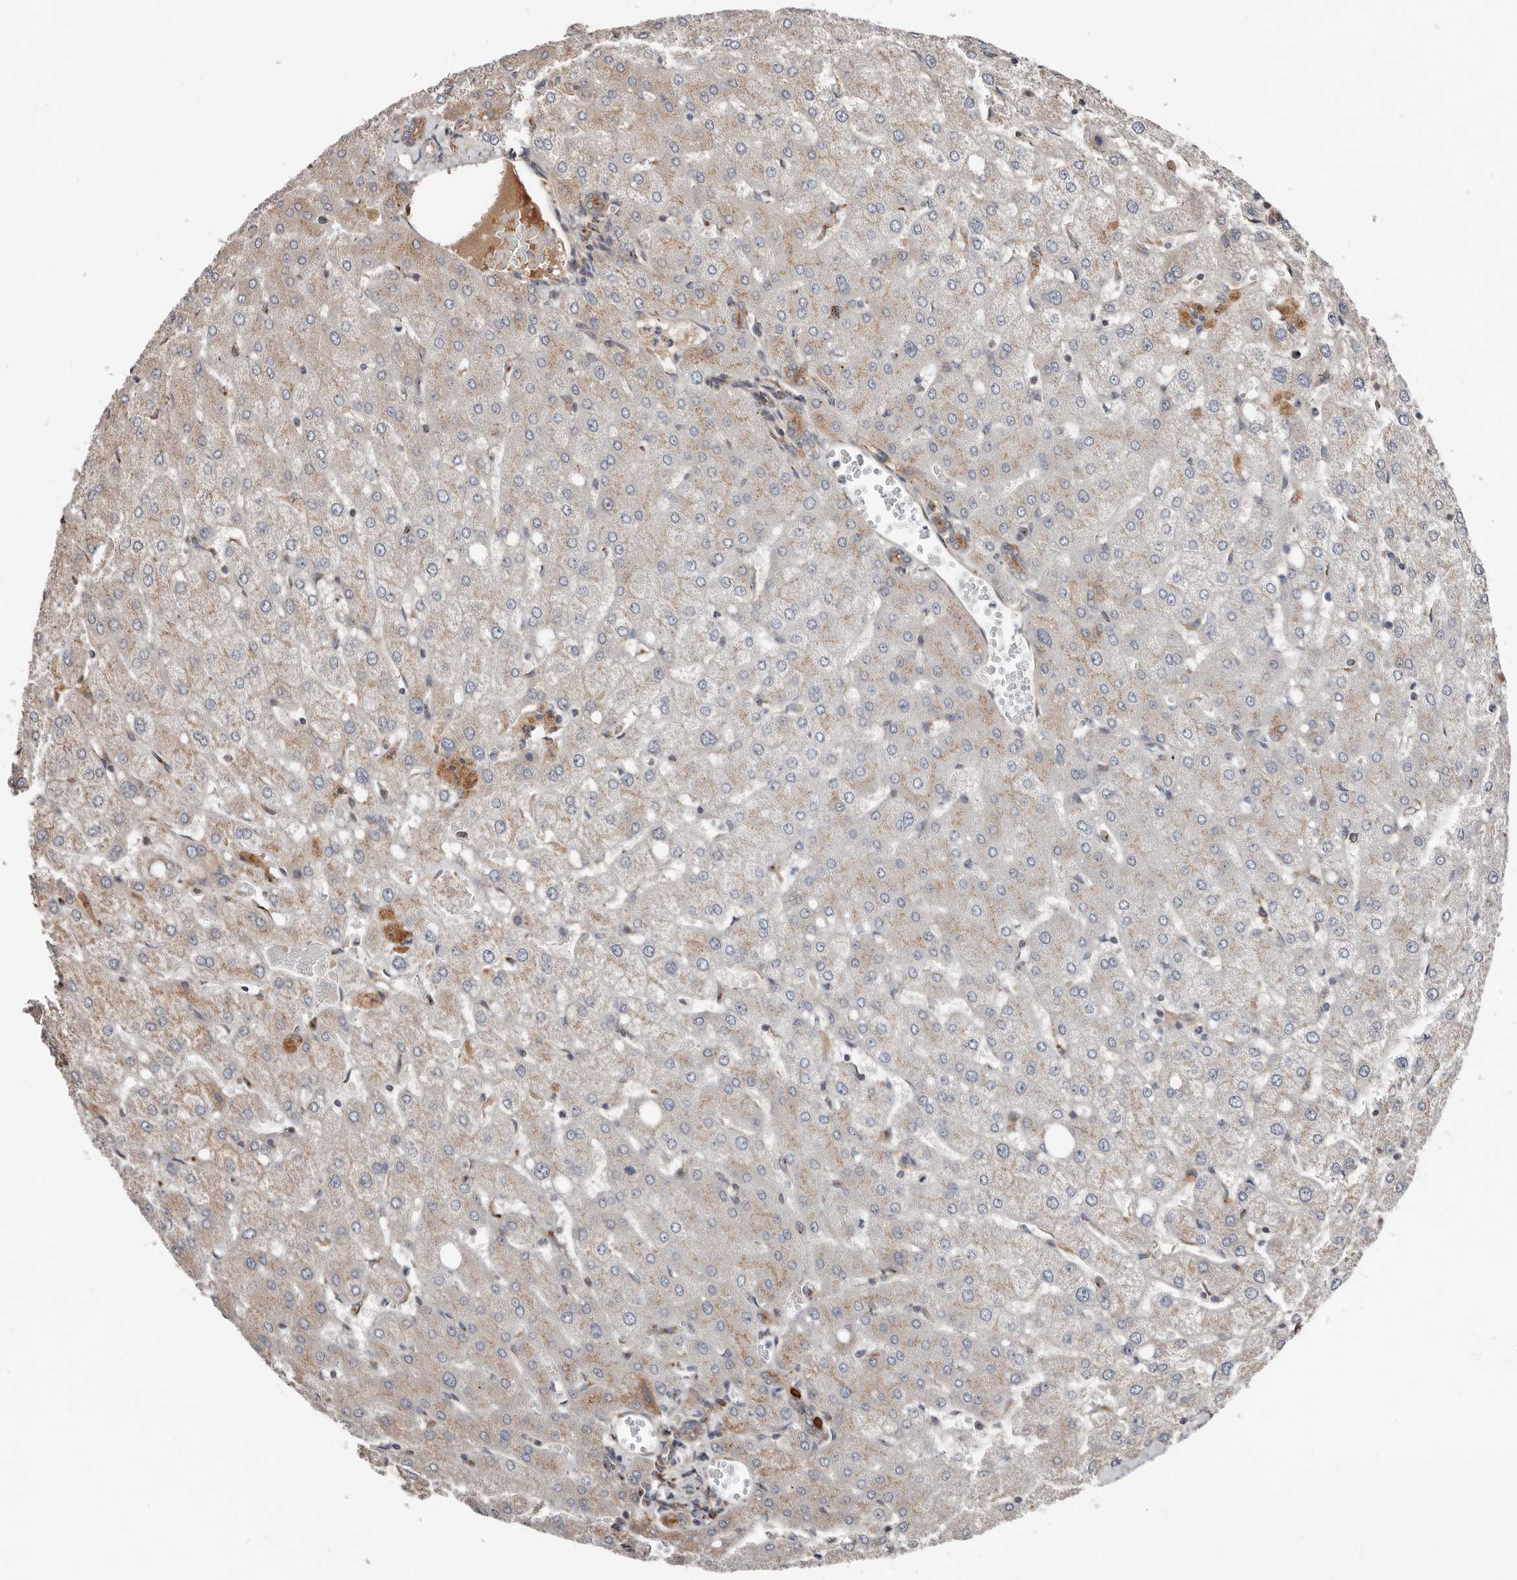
{"staining": {"intensity": "moderate", "quantity": "25%-75%", "location": "cytoplasmic/membranous"}, "tissue": "liver", "cell_type": "Cholangiocytes", "image_type": "normal", "snomed": [{"axis": "morphology", "description": "Normal tissue, NOS"}, {"axis": "topography", "description": "Liver"}], "caption": "Benign liver exhibits moderate cytoplasmic/membranous positivity in approximately 25%-75% of cholangiocytes (Brightfield microscopy of DAB IHC at high magnification)..", "gene": "COG1", "patient": {"sex": "female", "age": 54}}